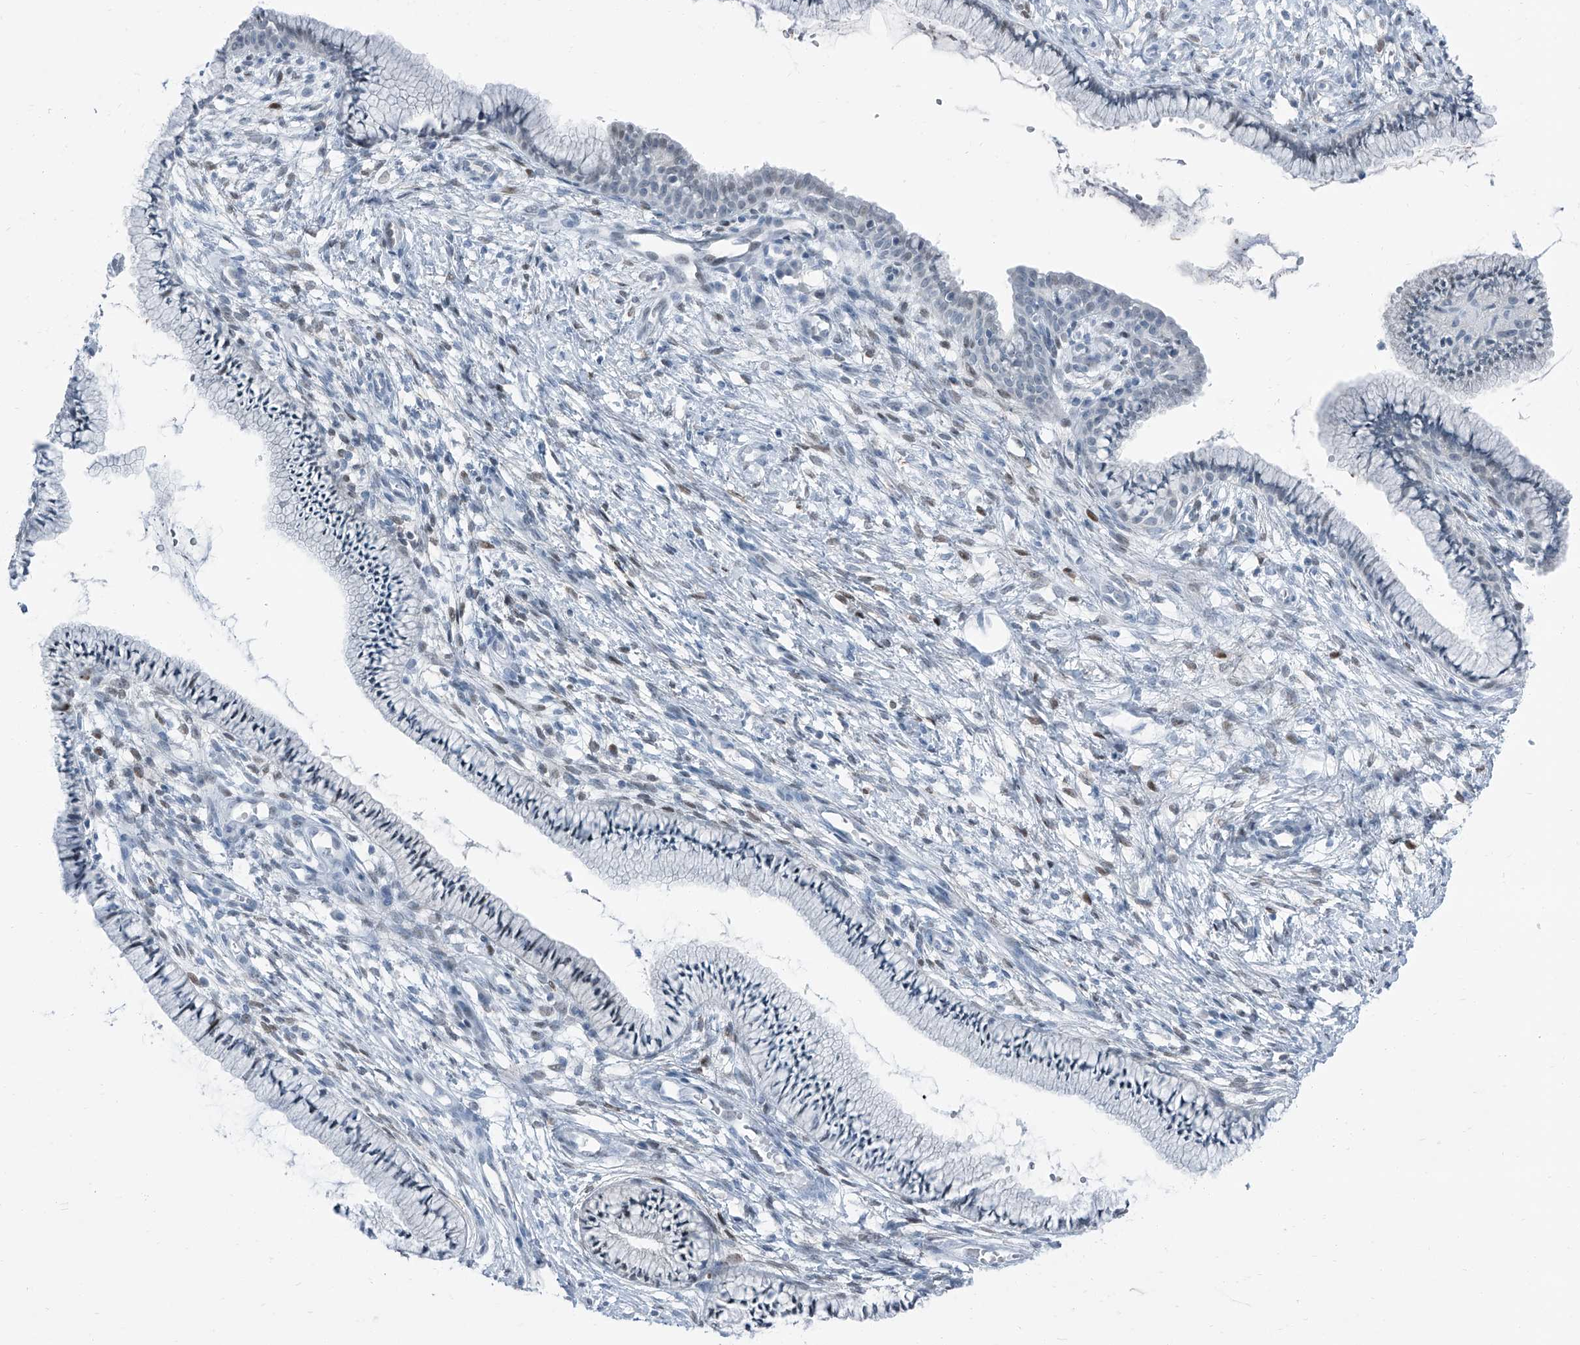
{"staining": {"intensity": "negative", "quantity": "none", "location": "none"}, "tissue": "cervix", "cell_type": "Glandular cells", "image_type": "normal", "snomed": [{"axis": "morphology", "description": "Normal tissue, NOS"}, {"axis": "topography", "description": "Cervix"}], "caption": "Immunohistochemistry (IHC) of normal cervix exhibits no positivity in glandular cells.", "gene": "RGN", "patient": {"sex": "female", "age": 36}}